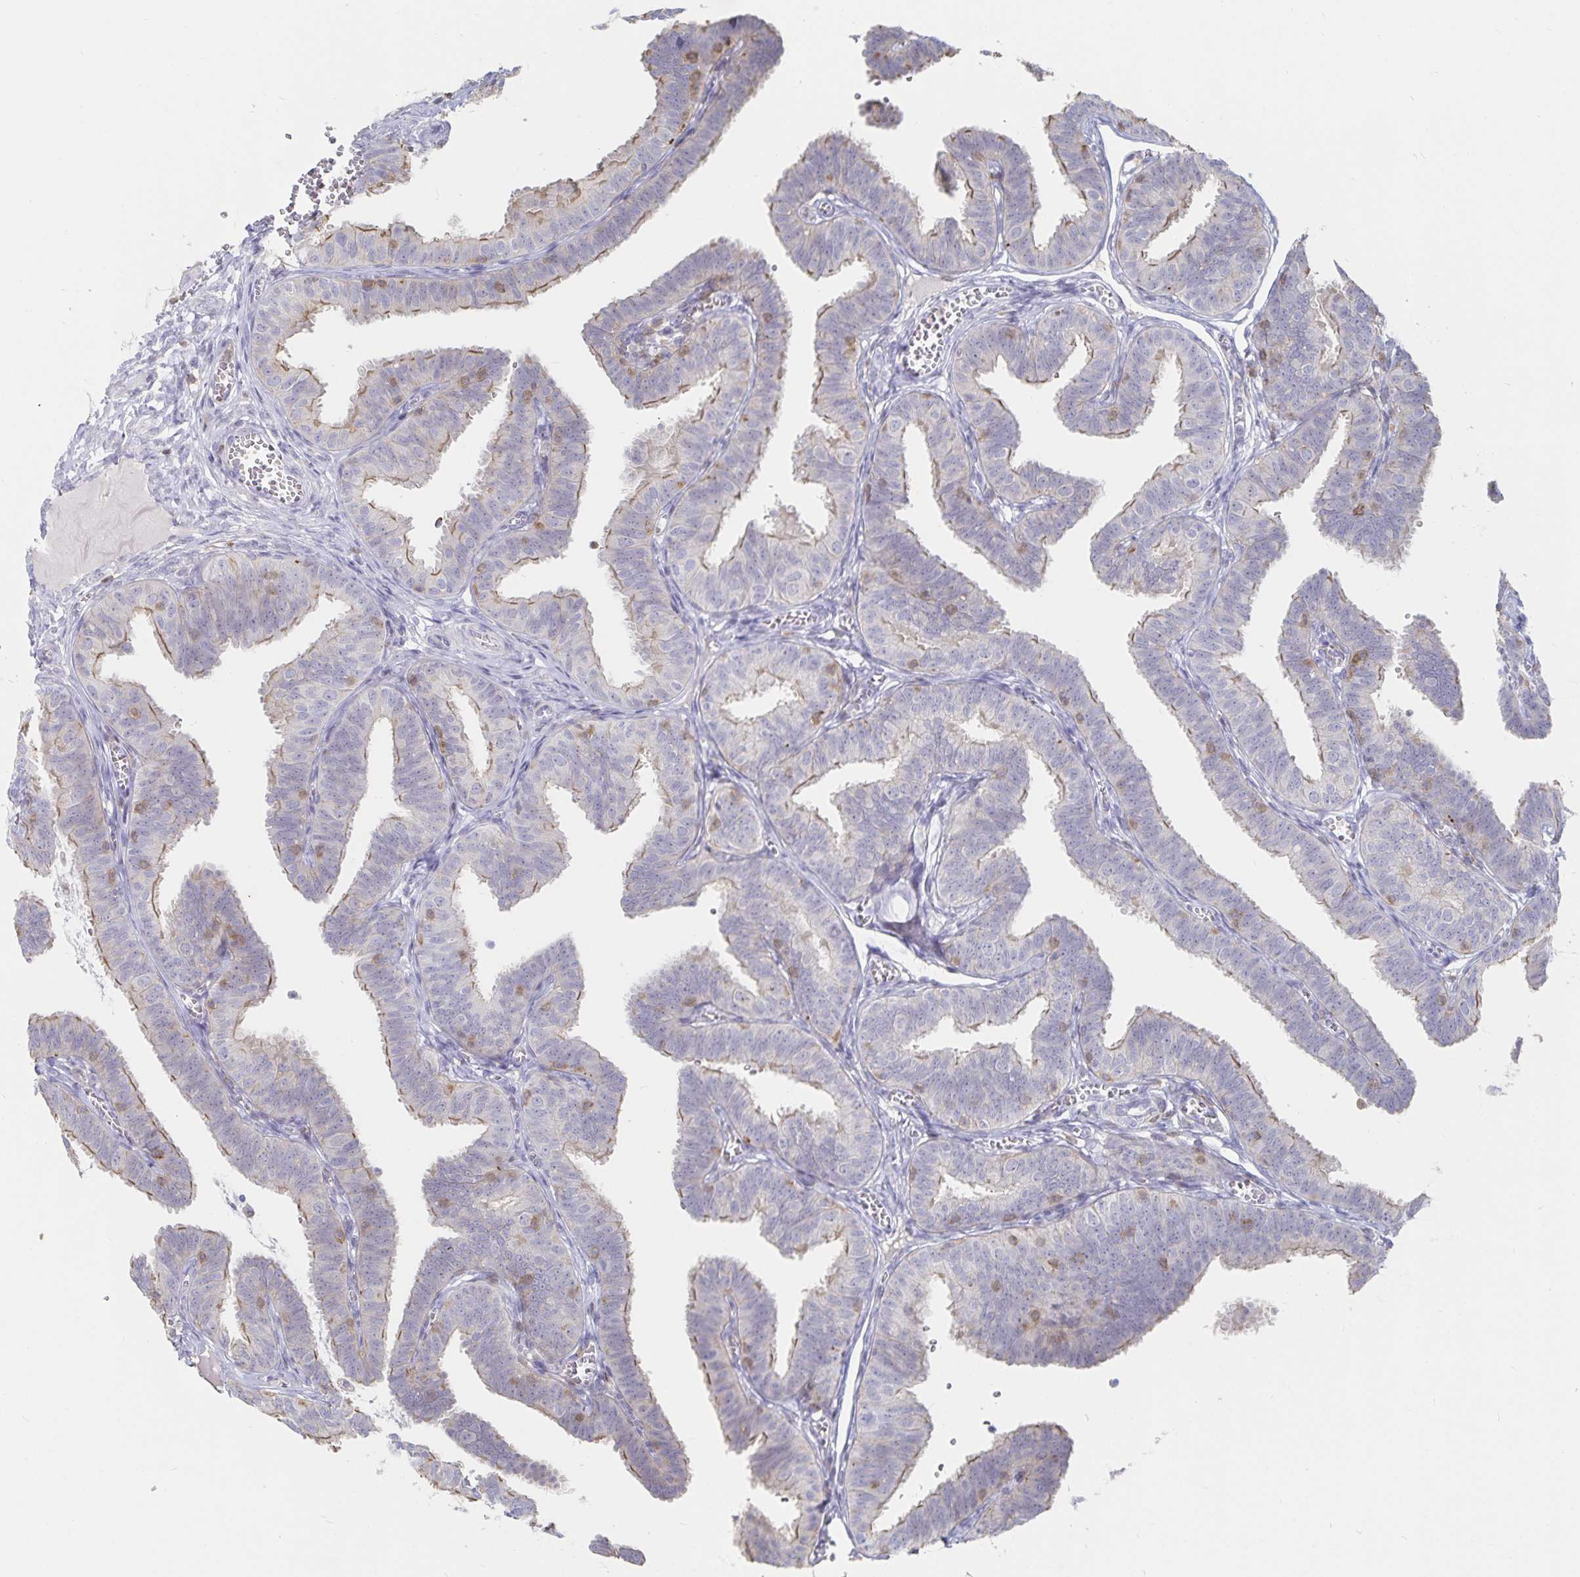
{"staining": {"intensity": "weak", "quantity": "25%-75%", "location": "cytoplasmic/membranous"}, "tissue": "fallopian tube", "cell_type": "Glandular cells", "image_type": "normal", "snomed": [{"axis": "morphology", "description": "Normal tissue, NOS"}, {"axis": "topography", "description": "Fallopian tube"}], "caption": "About 25%-75% of glandular cells in unremarkable human fallopian tube exhibit weak cytoplasmic/membranous protein expression as visualized by brown immunohistochemical staining.", "gene": "PIK3CD", "patient": {"sex": "female", "age": 25}}